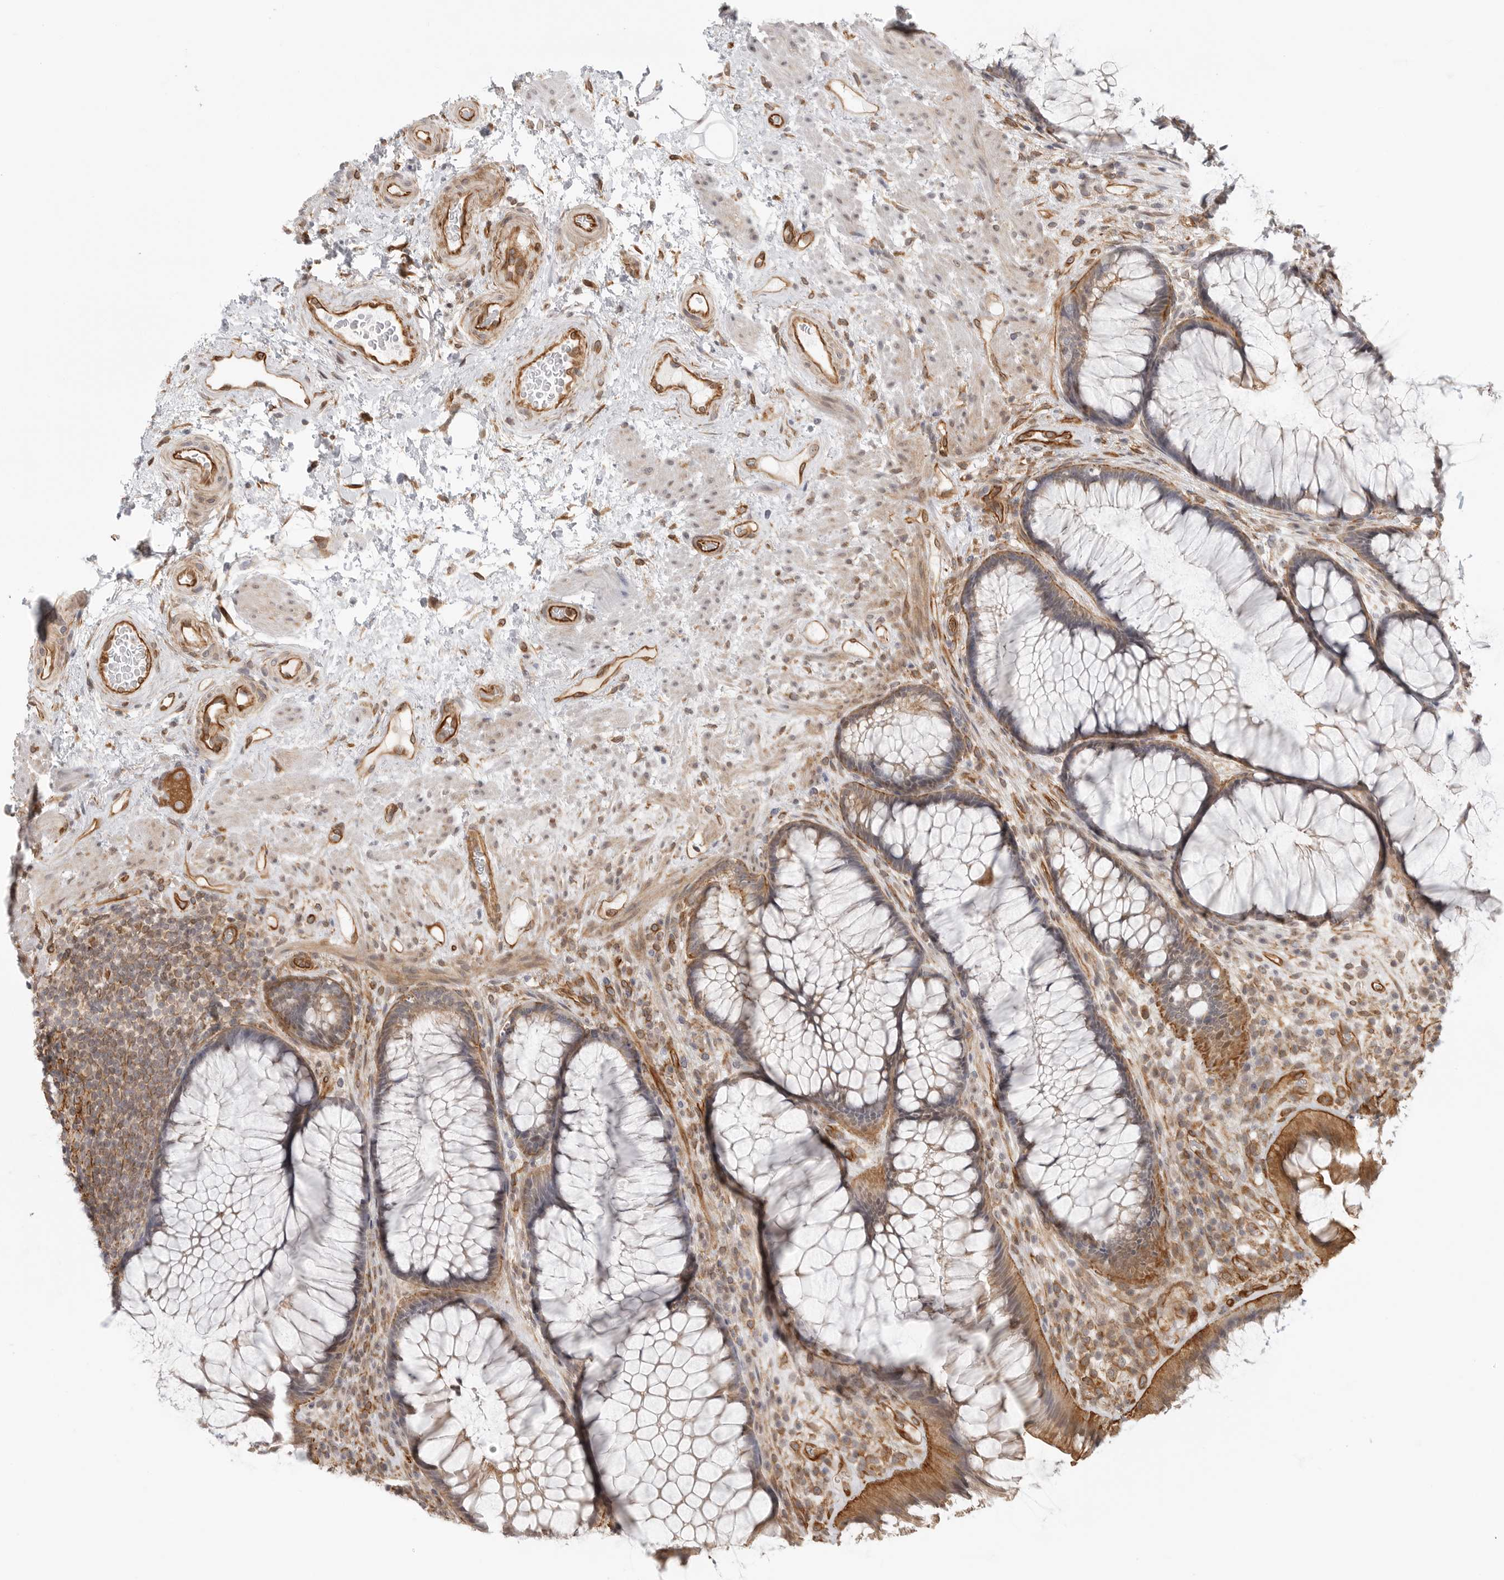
{"staining": {"intensity": "moderate", "quantity": "25%-75%", "location": "cytoplasmic/membranous"}, "tissue": "rectum", "cell_type": "Glandular cells", "image_type": "normal", "snomed": [{"axis": "morphology", "description": "Normal tissue, NOS"}, {"axis": "topography", "description": "Rectum"}], "caption": "A high-resolution photomicrograph shows immunohistochemistry staining of normal rectum, which demonstrates moderate cytoplasmic/membranous expression in approximately 25%-75% of glandular cells.", "gene": "ATOH7", "patient": {"sex": "male", "age": 51}}